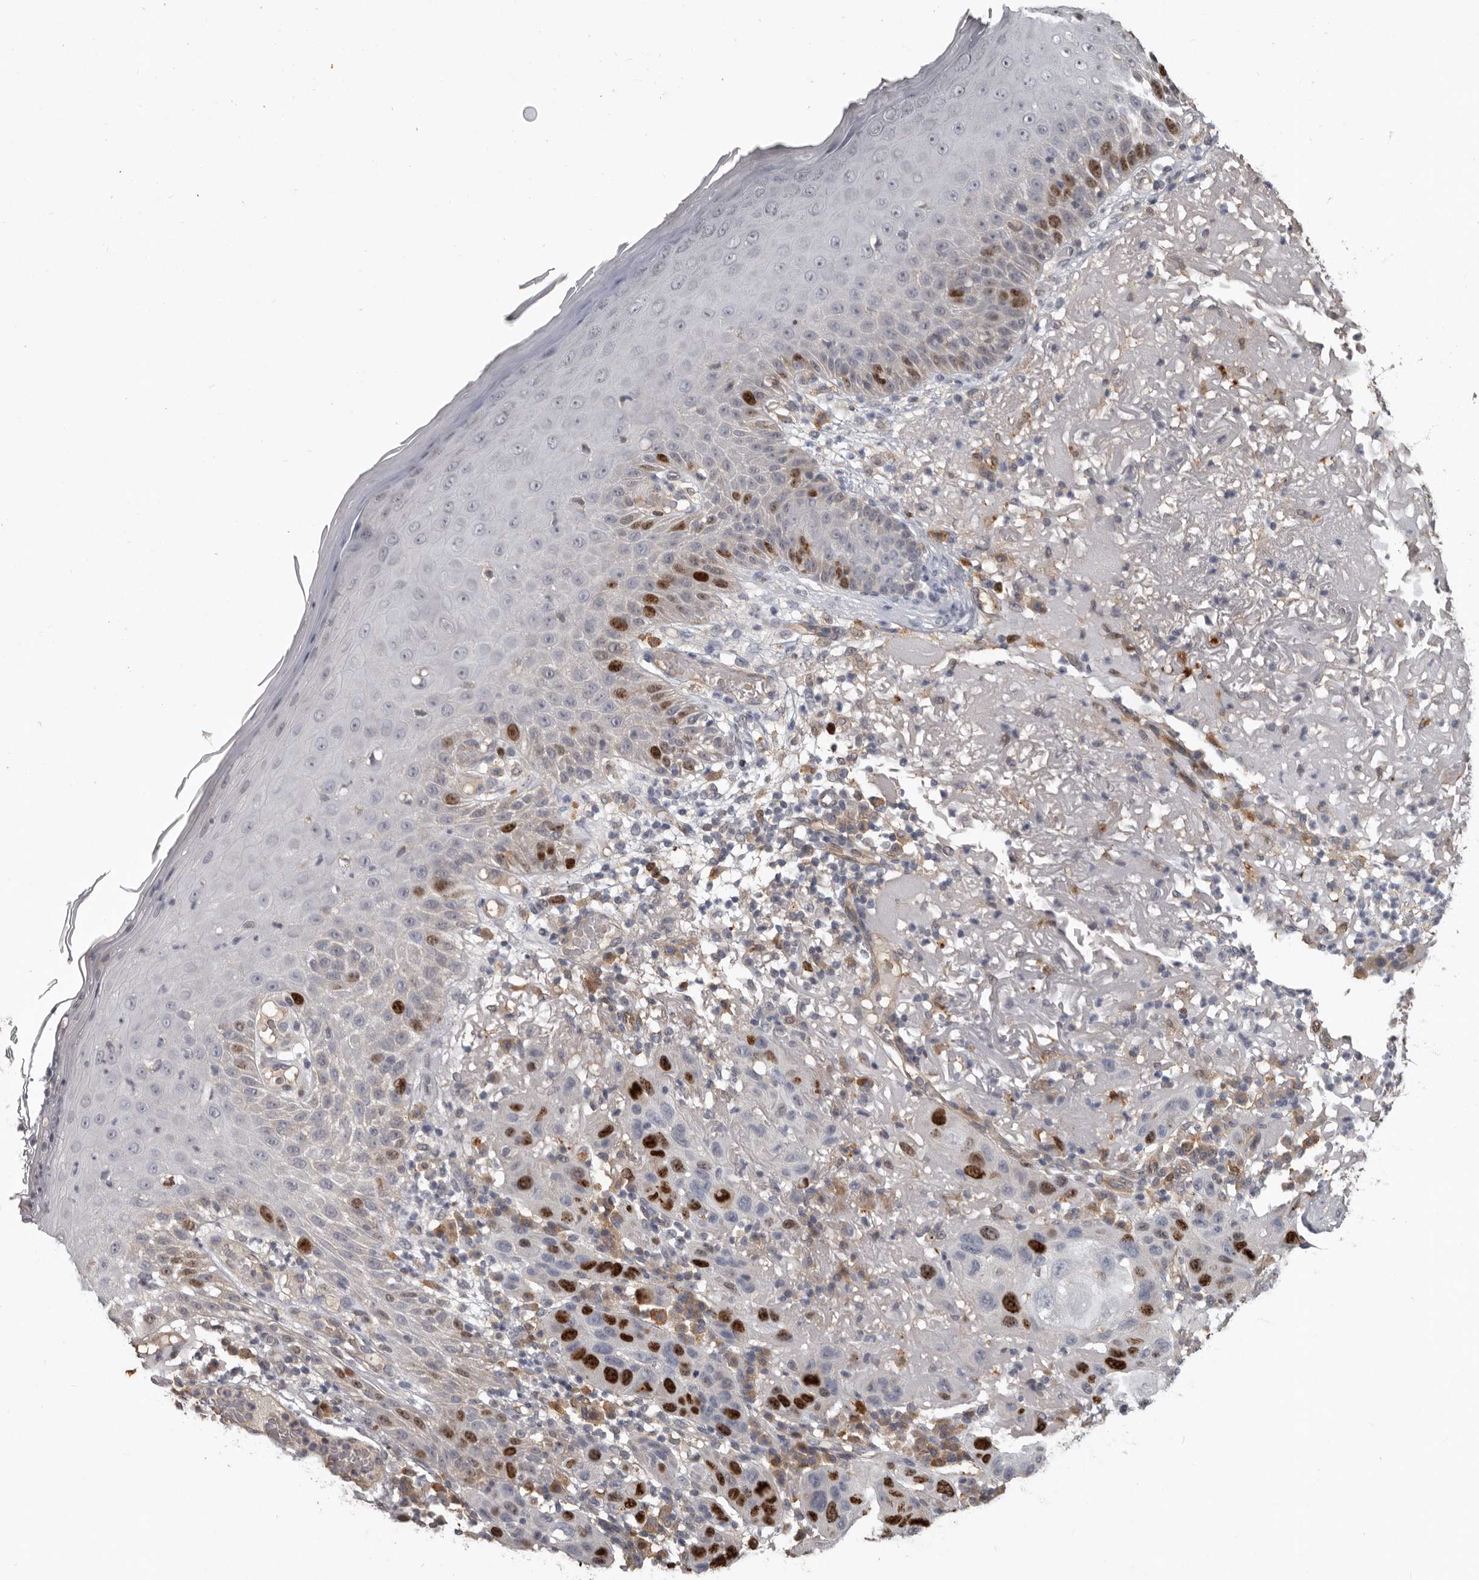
{"staining": {"intensity": "strong", "quantity": "25%-75%", "location": "nuclear"}, "tissue": "skin cancer", "cell_type": "Tumor cells", "image_type": "cancer", "snomed": [{"axis": "morphology", "description": "Normal tissue, NOS"}, {"axis": "morphology", "description": "Squamous cell carcinoma, NOS"}, {"axis": "topography", "description": "Skin"}], "caption": "Protein expression analysis of squamous cell carcinoma (skin) exhibits strong nuclear positivity in about 25%-75% of tumor cells.", "gene": "CDCA8", "patient": {"sex": "female", "age": 96}}